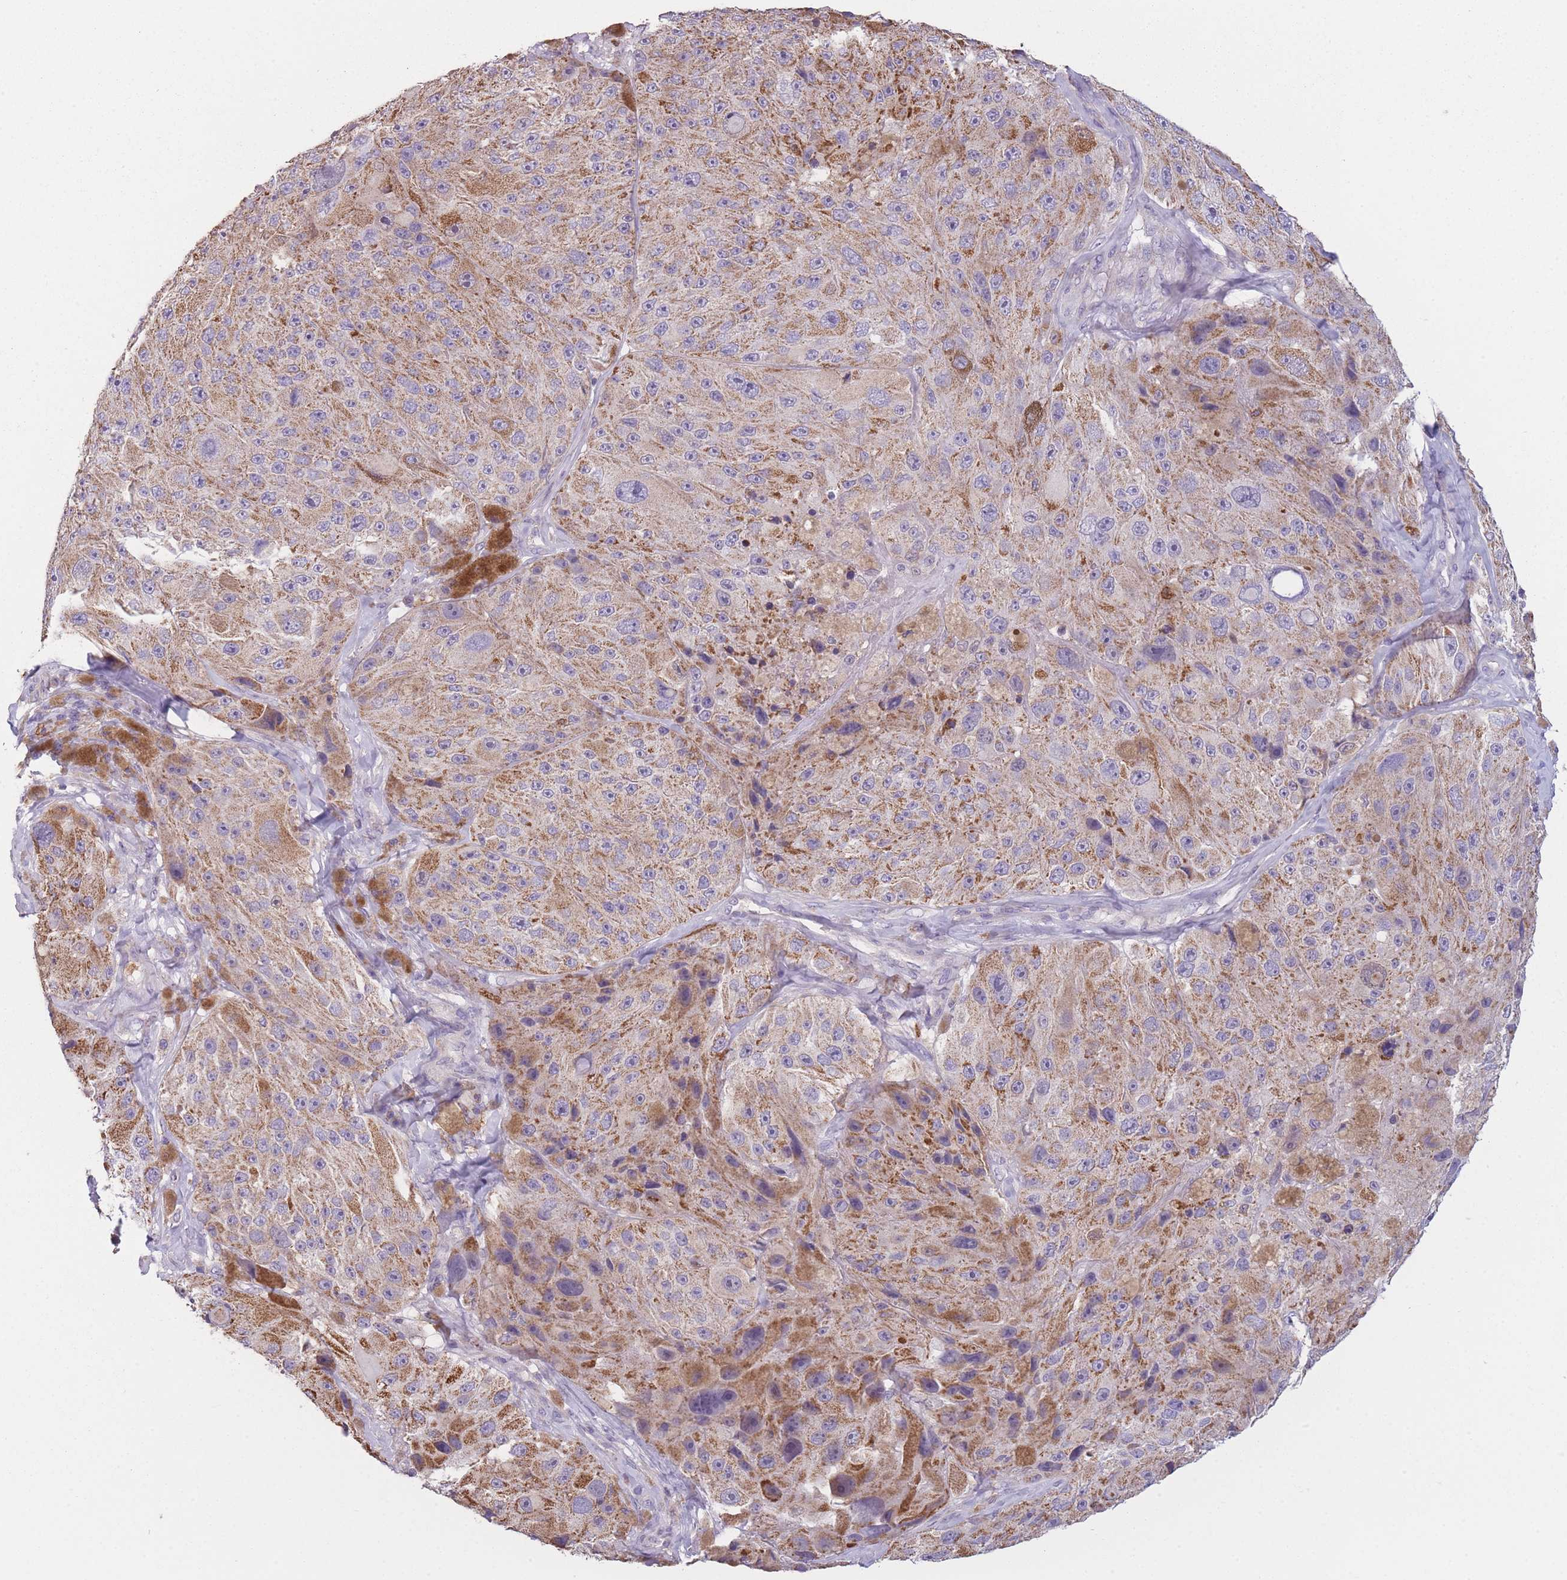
{"staining": {"intensity": "moderate", "quantity": ">75%", "location": "cytoplasmic/membranous"}, "tissue": "melanoma", "cell_type": "Tumor cells", "image_type": "cancer", "snomed": [{"axis": "morphology", "description": "Malignant melanoma, Metastatic site"}, {"axis": "topography", "description": "Lymph node"}], "caption": "A brown stain labels moderate cytoplasmic/membranous expression of a protein in melanoma tumor cells. The staining was performed using DAB, with brown indicating positive protein expression. Nuclei are stained blue with hematoxylin.", "gene": "PRAM1", "patient": {"sex": "male", "age": 62}}